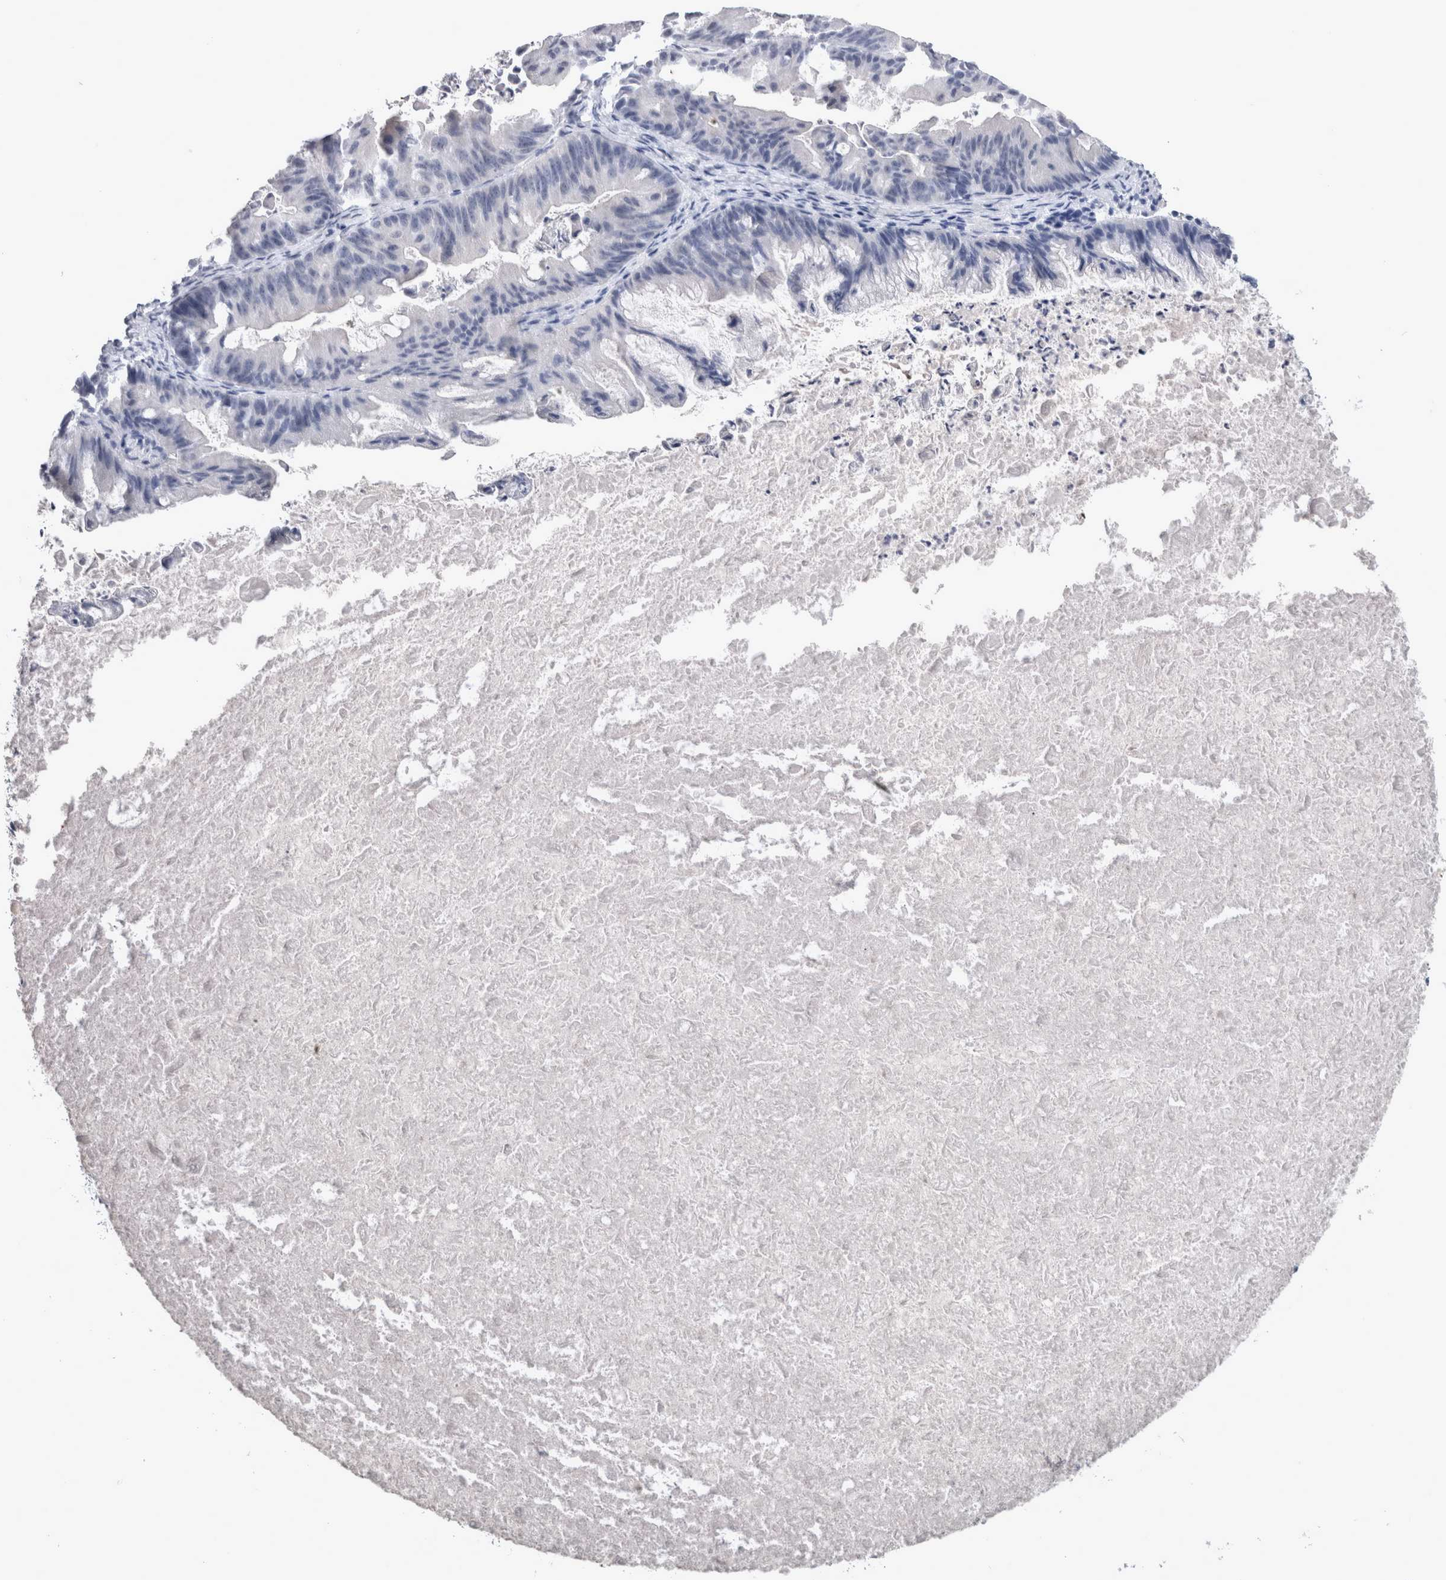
{"staining": {"intensity": "negative", "quantity": "none", "location": "none"}, "tissue": "ovarian cancer", "cell_type": "Tumor cells", "image_type": "cancer", "snomed": [{"axis": "morphology", "description": "Cystadenocarcinoma, mucinous, NOS"}, {"axis": "topography", "description": "Ovary"}], "caption": "Image shows no protein positivity in tumor cells of ovarian mucinous cystadenocarcinoma tissue. (DAB (3,3'-diaminobenzidine) IHC visualized using brightfield microscopy, high magnification).", "gene": "MSMB", "patient": {"sex": "female", "age": 37}}